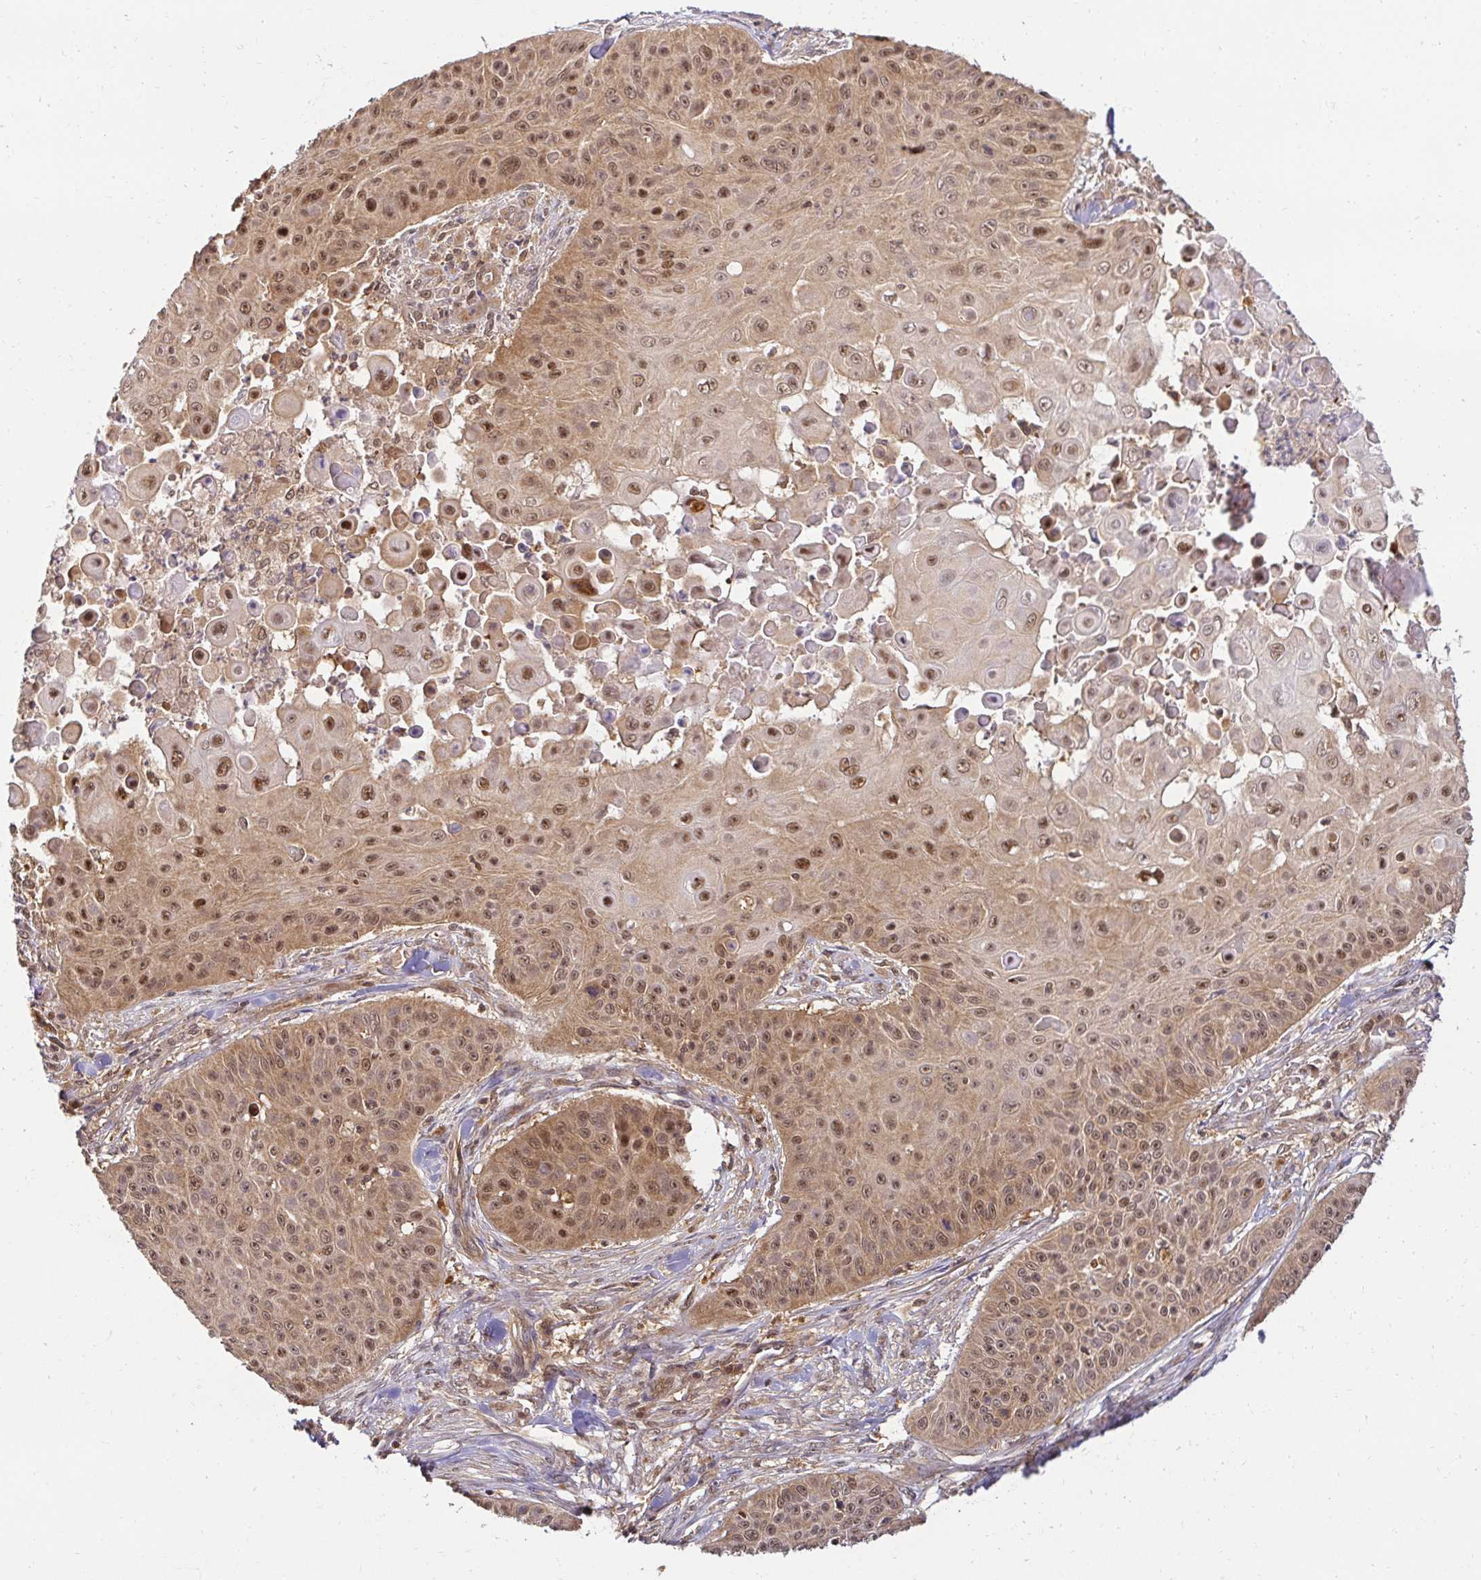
{"staining": {"intensity": "moderate", "quantity": ">75%", "location": "cytoplasmic/membranous,nuclear"}, "tissue": "skin cancer", "cell_type": "Tumor cells", "image_type": "cancer", "snomed": [{"axis": "morphology", "description": "Squamous cell carcinoma, NOS"}, {"axis": "topography", "description": "Skin"}], "caption": "Immunohistochemistry histopathology image of skin cancer (squamous cell carcinoma) stained for a protein (brown), which exhibits medium levels of moderate cytoplasmic/membranous and nuclear positivity in approximately >75% of tumor cells.", "gene": "PSMA4", "patient": {"sex": "male", "age": 82}}